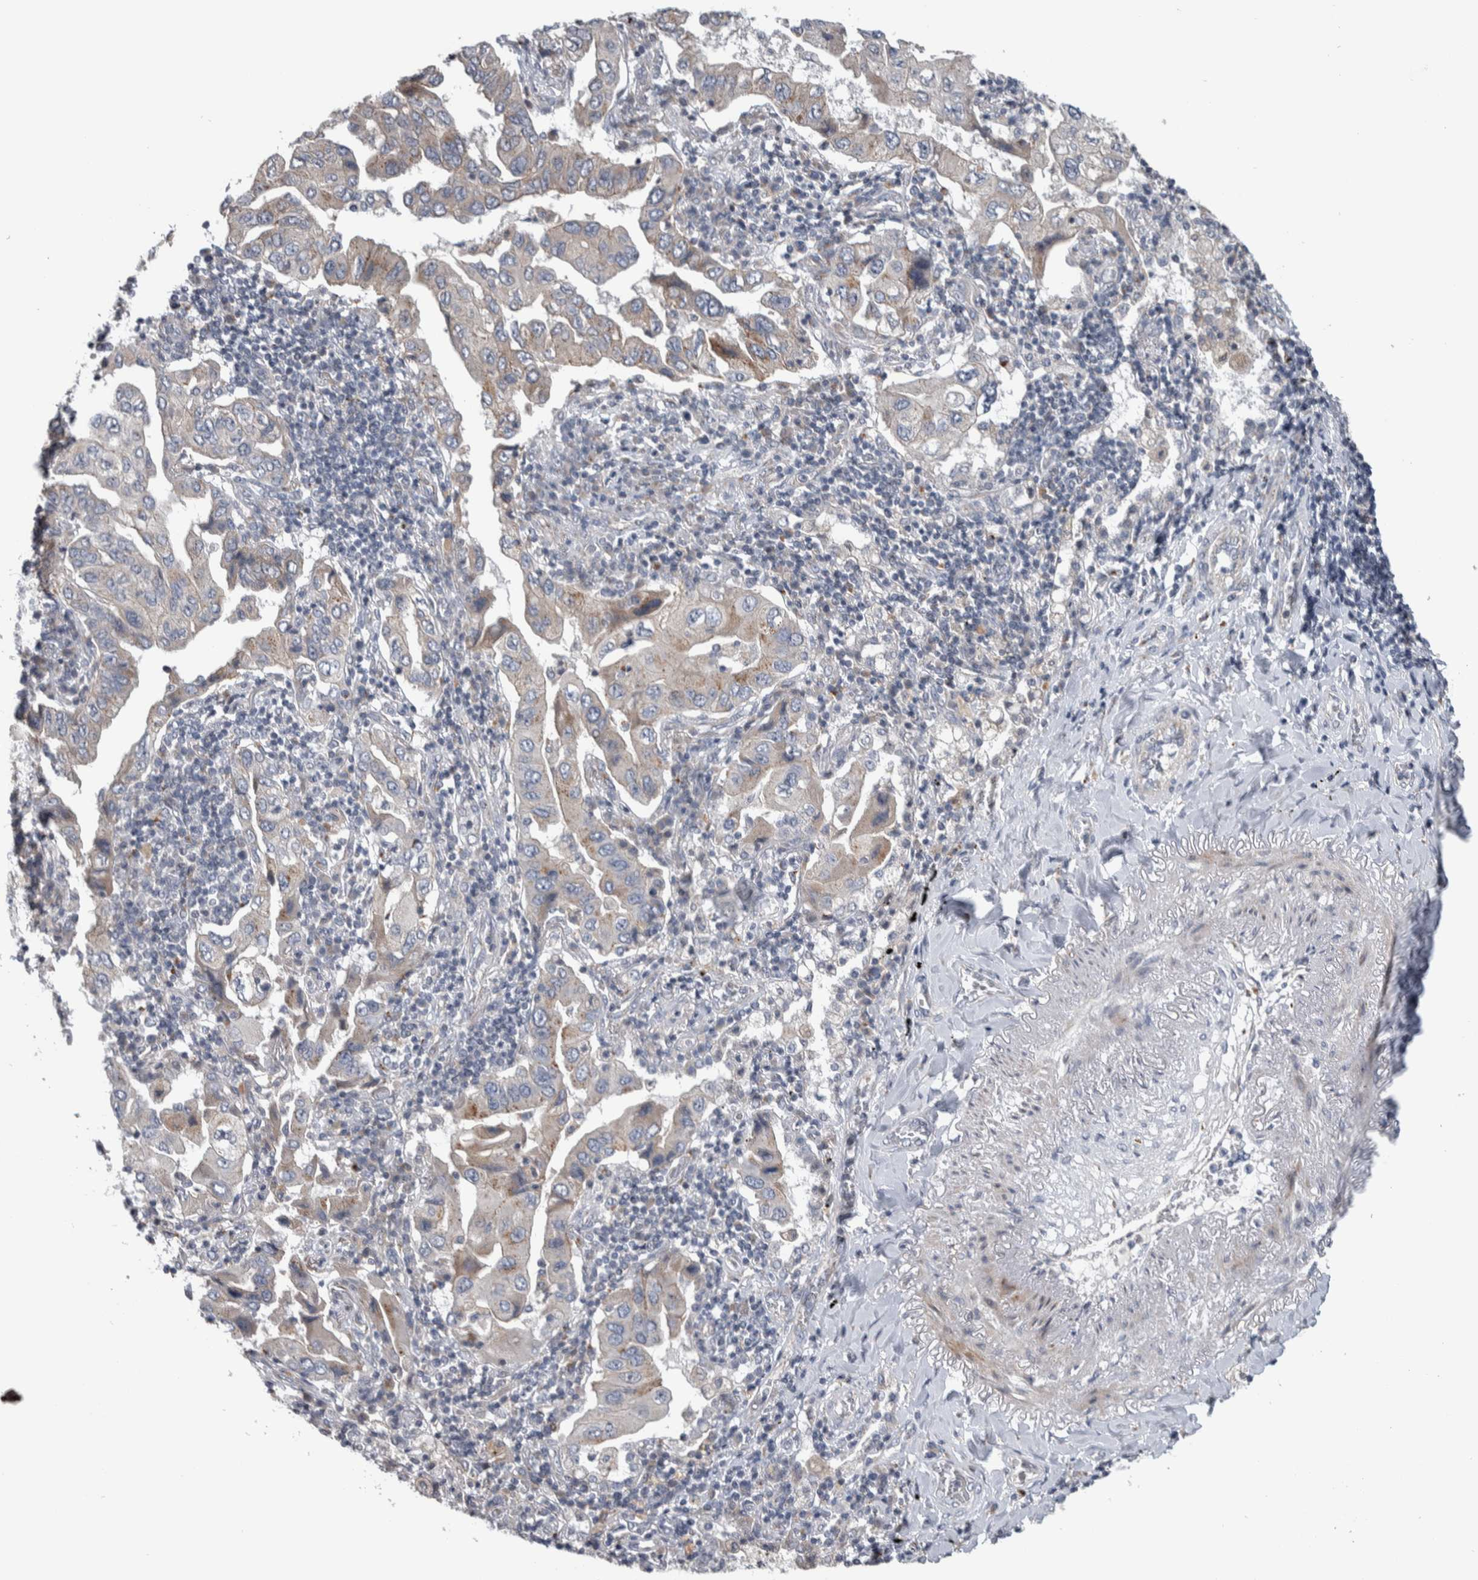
{"staining": {"intensity": "weak", "quantity": "25%-75%", "location": "cytoplasmic/membranous"}, "tissue": "lung cancer", "cell_type": "Tumor cells", "image_type": "cancer", "snomed": [{"axis": "morphology", "description": "Adenocarcinoma, NOS"}, {"axis": "topography", "description": "Lung"}], "caption": "A micrograph of human lung adenocarcinoma stained for a protein displays weak cytoplasmic/membranous brown staining in tumor cells.", "gene": "FAM83G", "patient": {"sex": "female", "age": 65}}